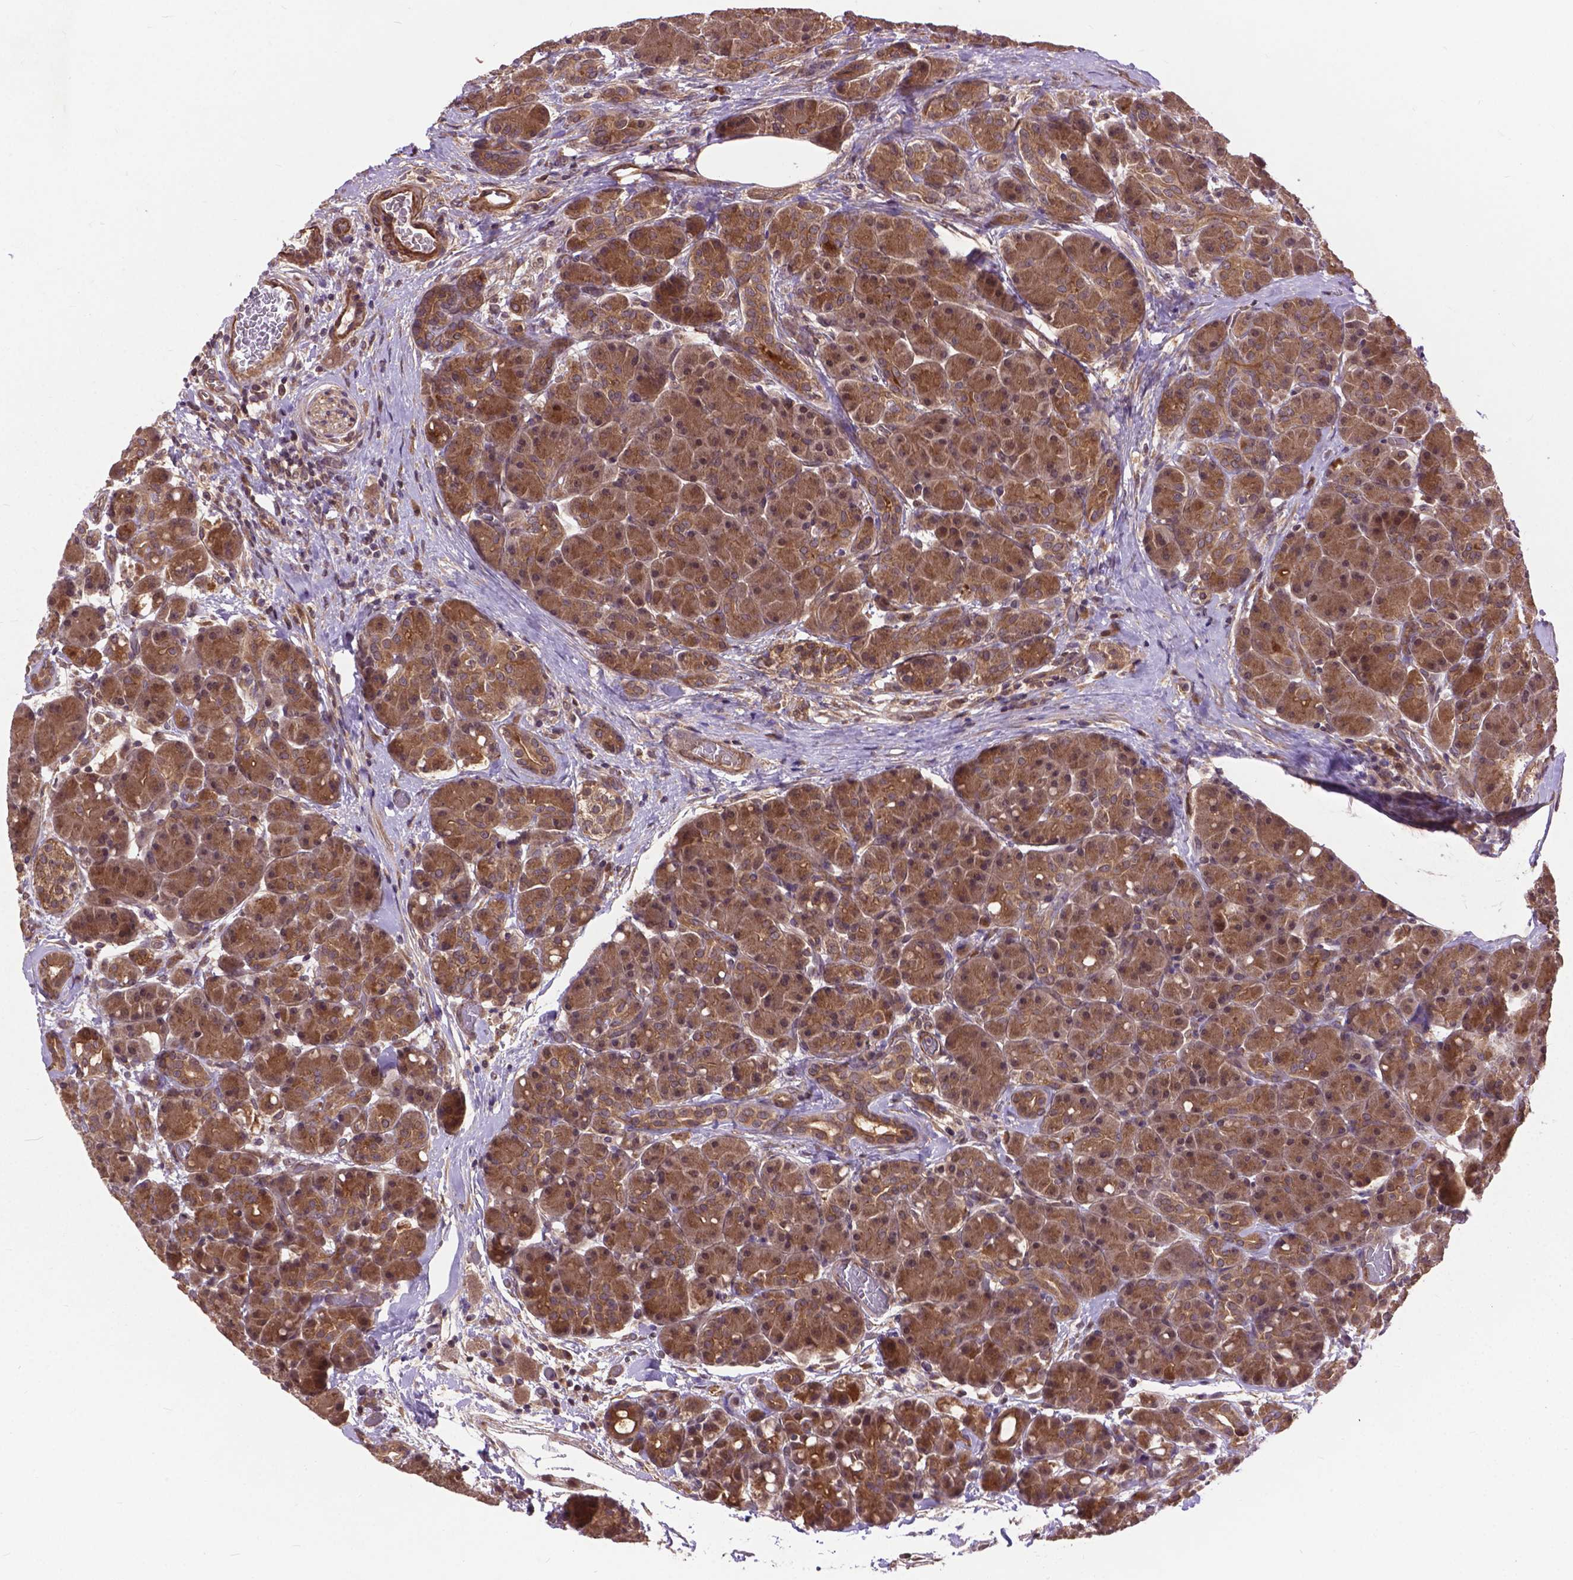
{"staining": {"intensity": "moderate", "quantity": ">75%", "location": "cytoplasmic/membranous"}, "tissue": "pancreas", "cell_type": "Exocrine glandular cells", "image_type": "normal", "snomed": [{"axis": "morphology", "description": "Normal tissue, NOS"}, {"axis": "topography", "description": "Pancreas"}], "caption": "Protein staining exhibits moderate cytoplasmic/membranous expression in approximately >75% of exocrine glandular cells in unremarkable pancreas.", "gene": "ZNF616", "patient": {"sex": "male", "age": 55}}